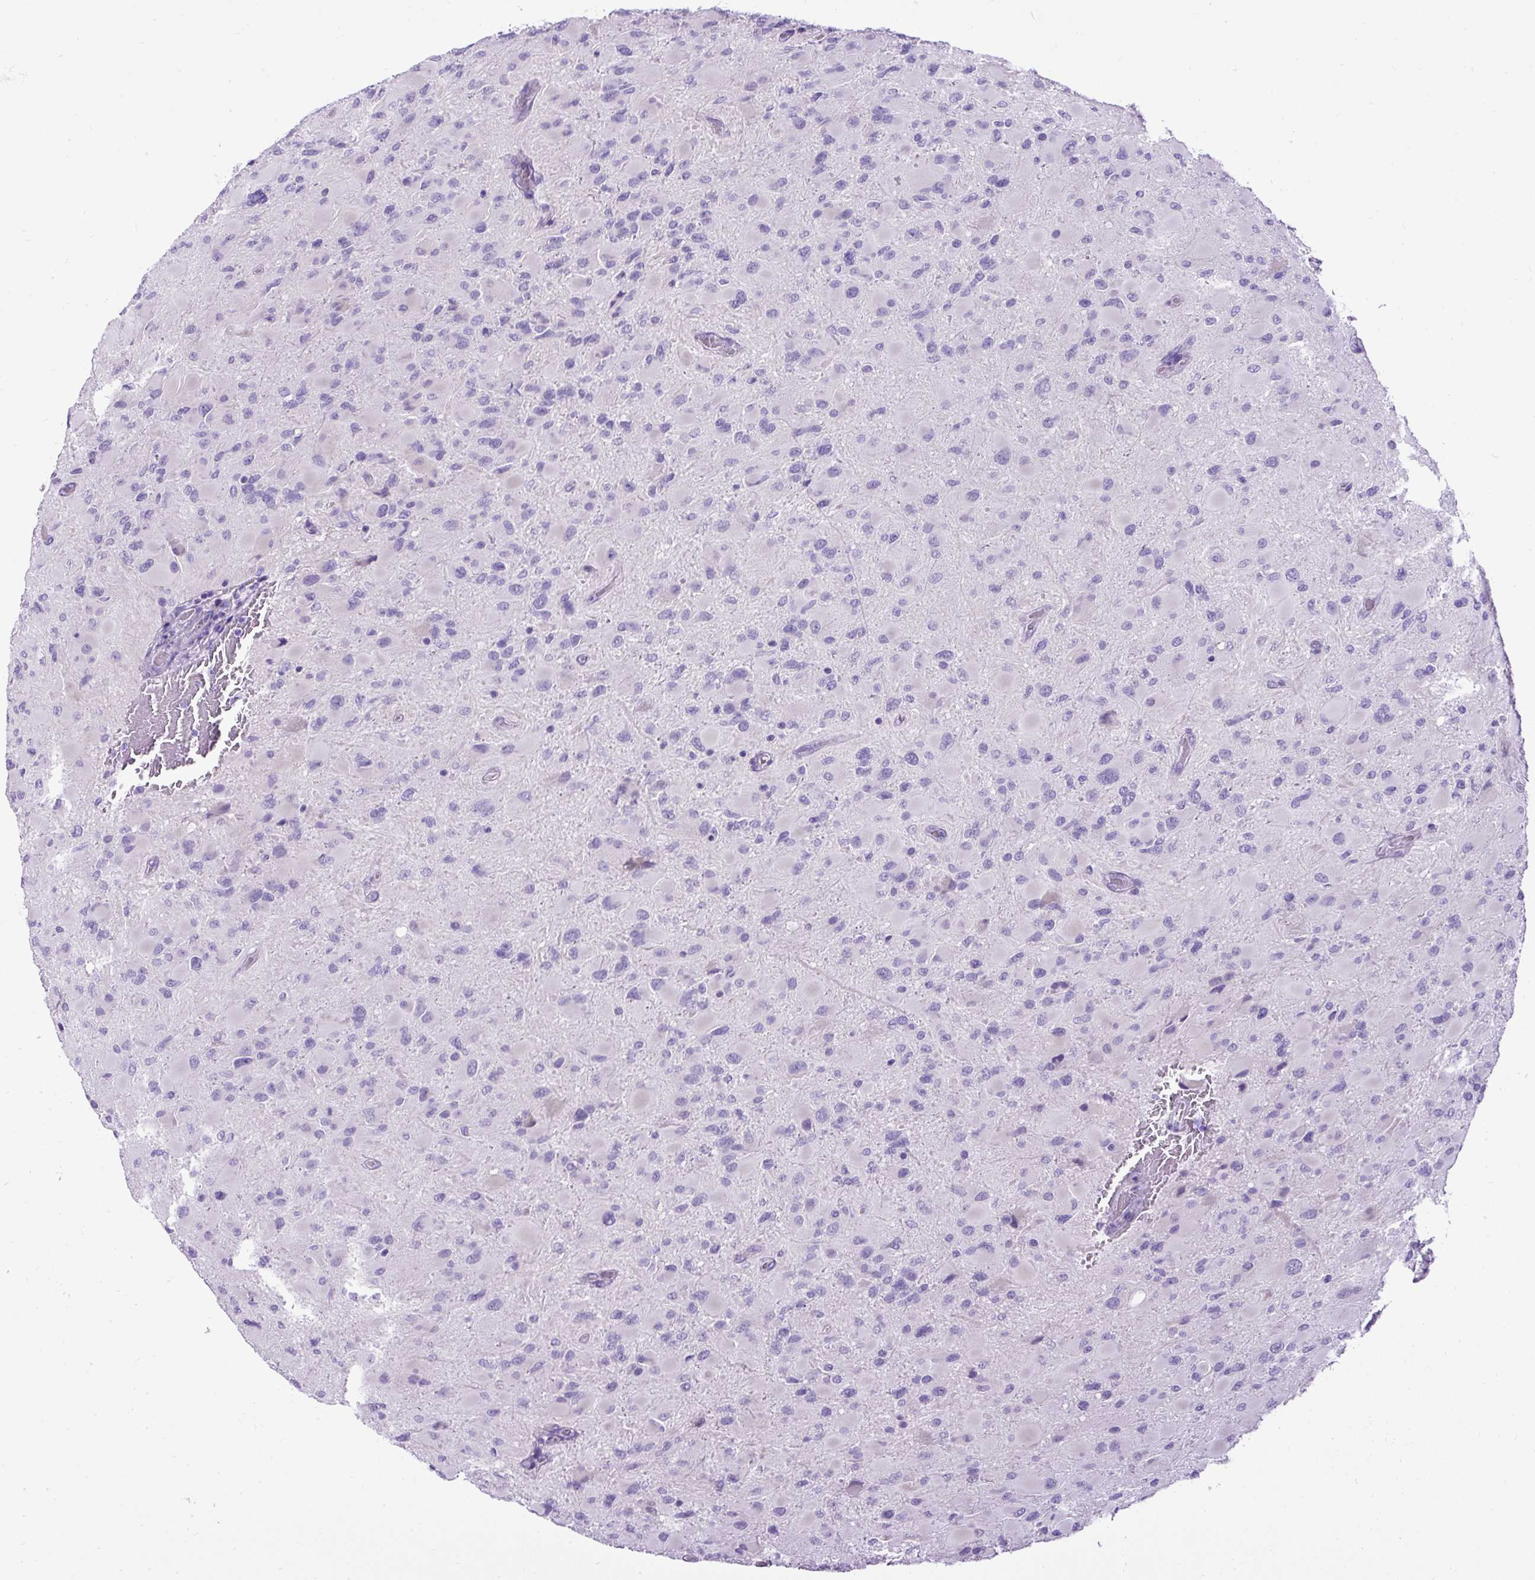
{"staining": {"intensity": "negative", "quantity": "none", "location": "none"}, "tissue": "glioma", "cell_type": "Tumor cells", "image_type": "cancer", "snomed": [{"axis": "morphology", "description": "Glioma, malignant, High grade"}, {"axis": "topography", "description": "Cerebral cortex"}], "caption": "Immunohistochemistry of malignant glioma (high-grade) shows no expression in tumor cells.", "gene": "UPP1", "patient": {"sex": "female", "age": 36}}